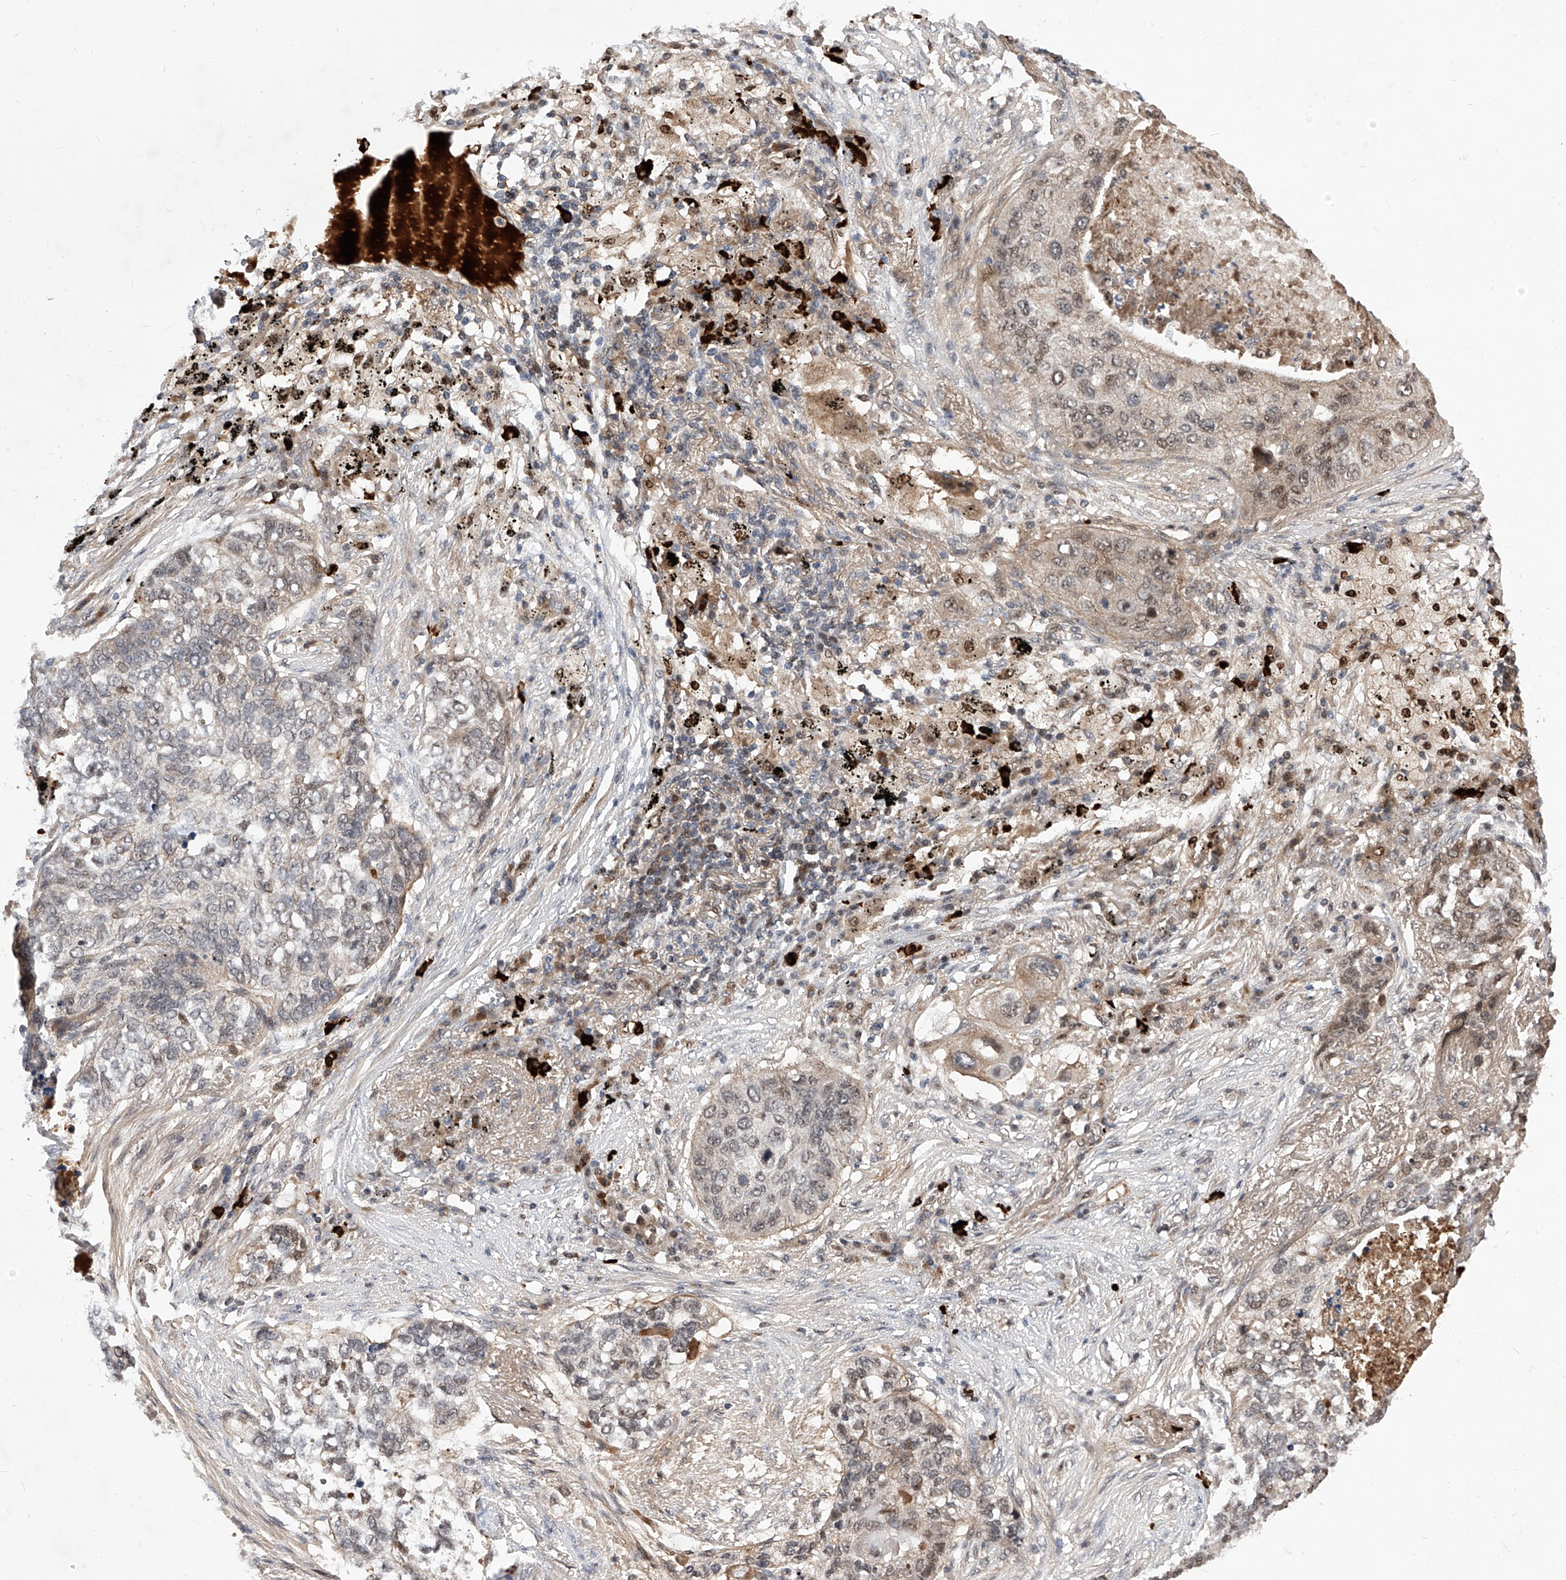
{"staining": {"intensity": "weak", "quantity": "25%-75%", "location": "cytoplasmic/membranous,nuclear"}, "tissue": "lung cancer", "cell_type": "Tumor cells", "image_type": "cancer", "snomed": [{"axis": "morphology", "description": "Squamous cell carcinoma, NOS"}, {"axis": "topography", "description": "Lung"}], "caption": "IHC image of lung cancer stained for a protein (brown), which exhibits low levels of weak cytoplasmic/membranous and nuclear expression in approximately 25%-75% of tumor cells.", "gene": "LGR4", "patient": {"sex": "female", "age": 63}}